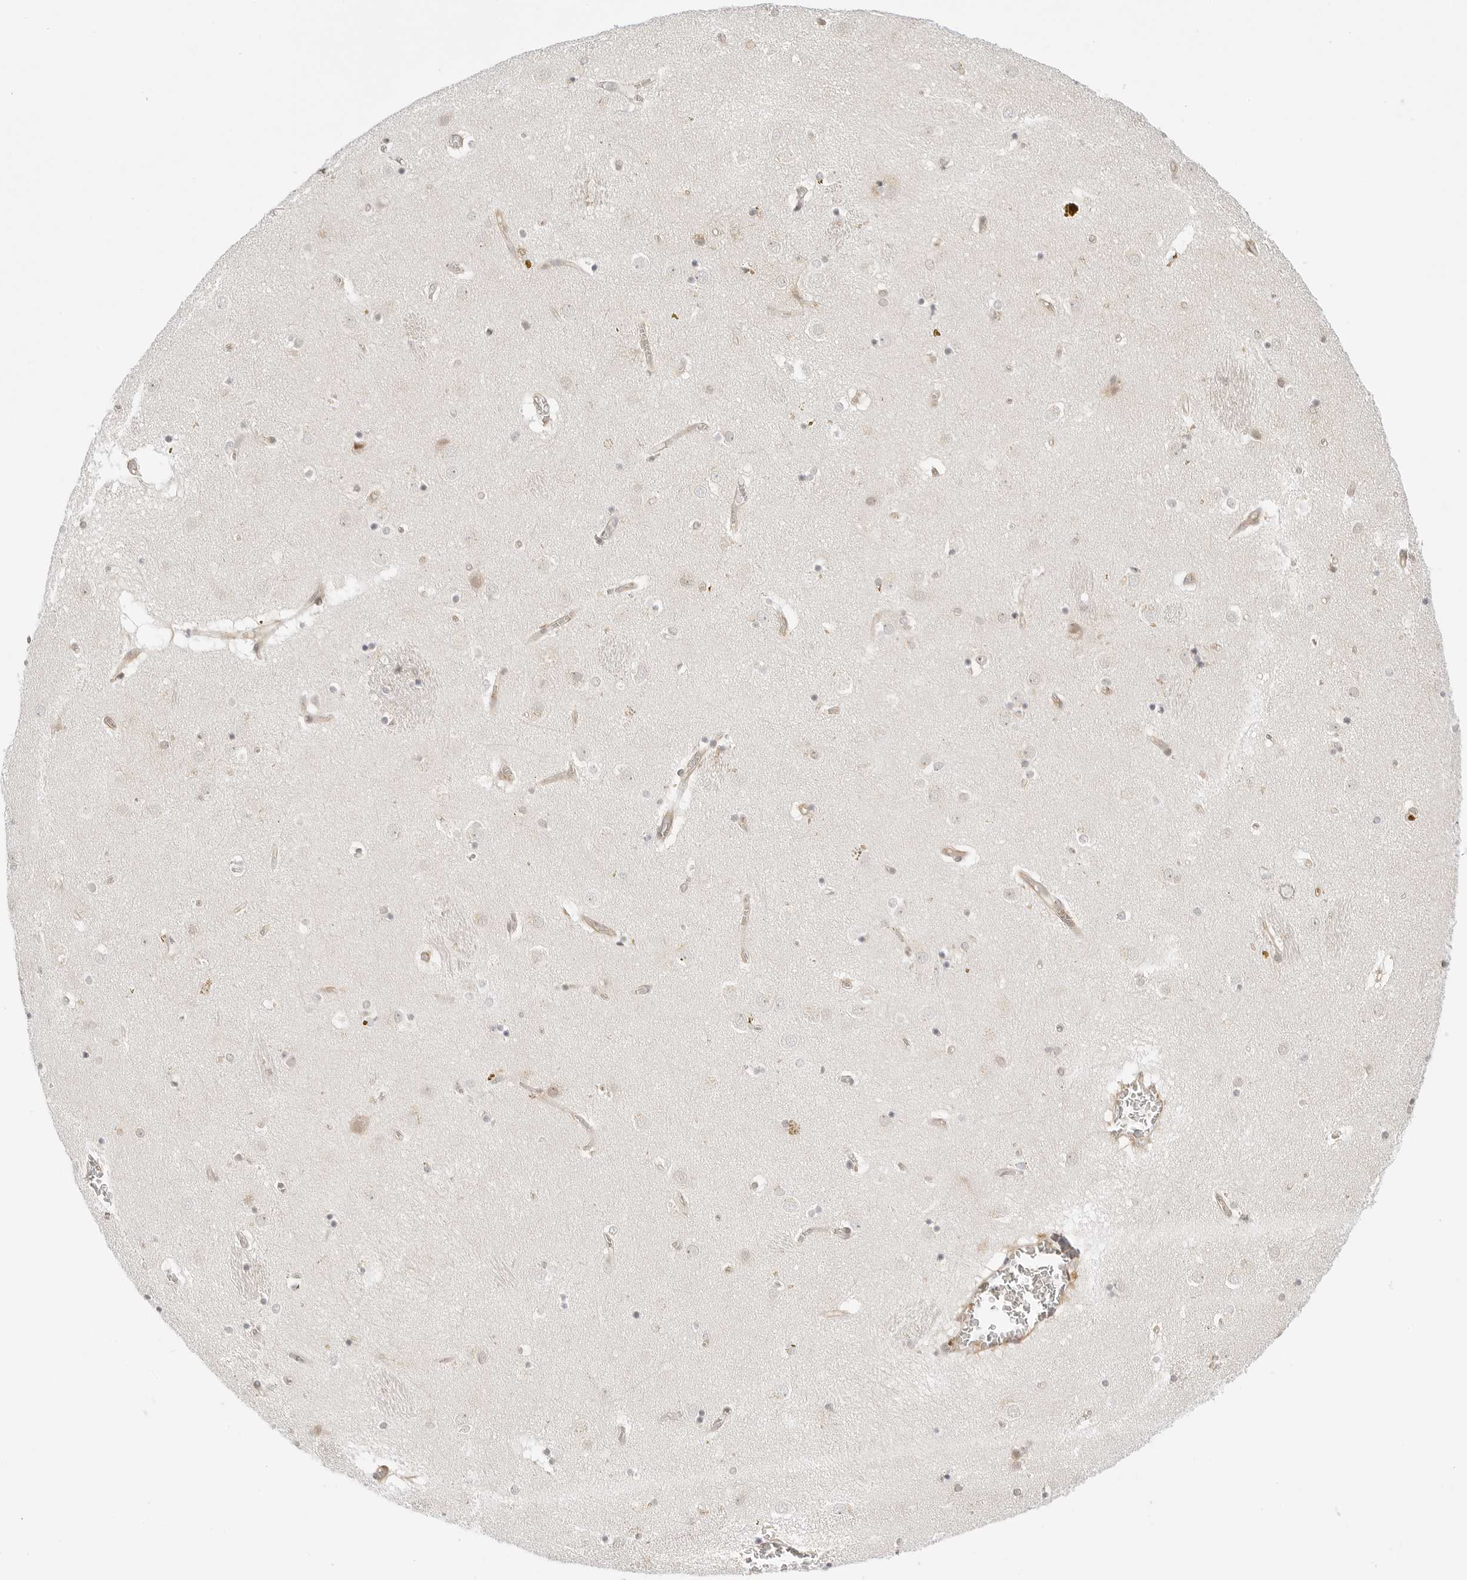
{"staining": {"intensity": "moderate", "quantity": "25%-75%", "location": "cytoplasmic/membranous"}, "tissue": "caudate", "cell_type": "Glial cells", "image_type": "normal", "snomed": [{"axis": "morphology", "description": "Normal tissue, NOS"}, {"axis": "topography", "description": "Lateral ventricle wall"}], "caption": "Brown immunohistochemical staining in unremarkable human caudate reveals moderate cytoplasmic/membranous expression in approximately 25%-75% of glial cells. (Brightfield microscopy of DAB IHC at high magnification).", "gene": "TCP1", "patient": {"sex": "male", "age": 70}}